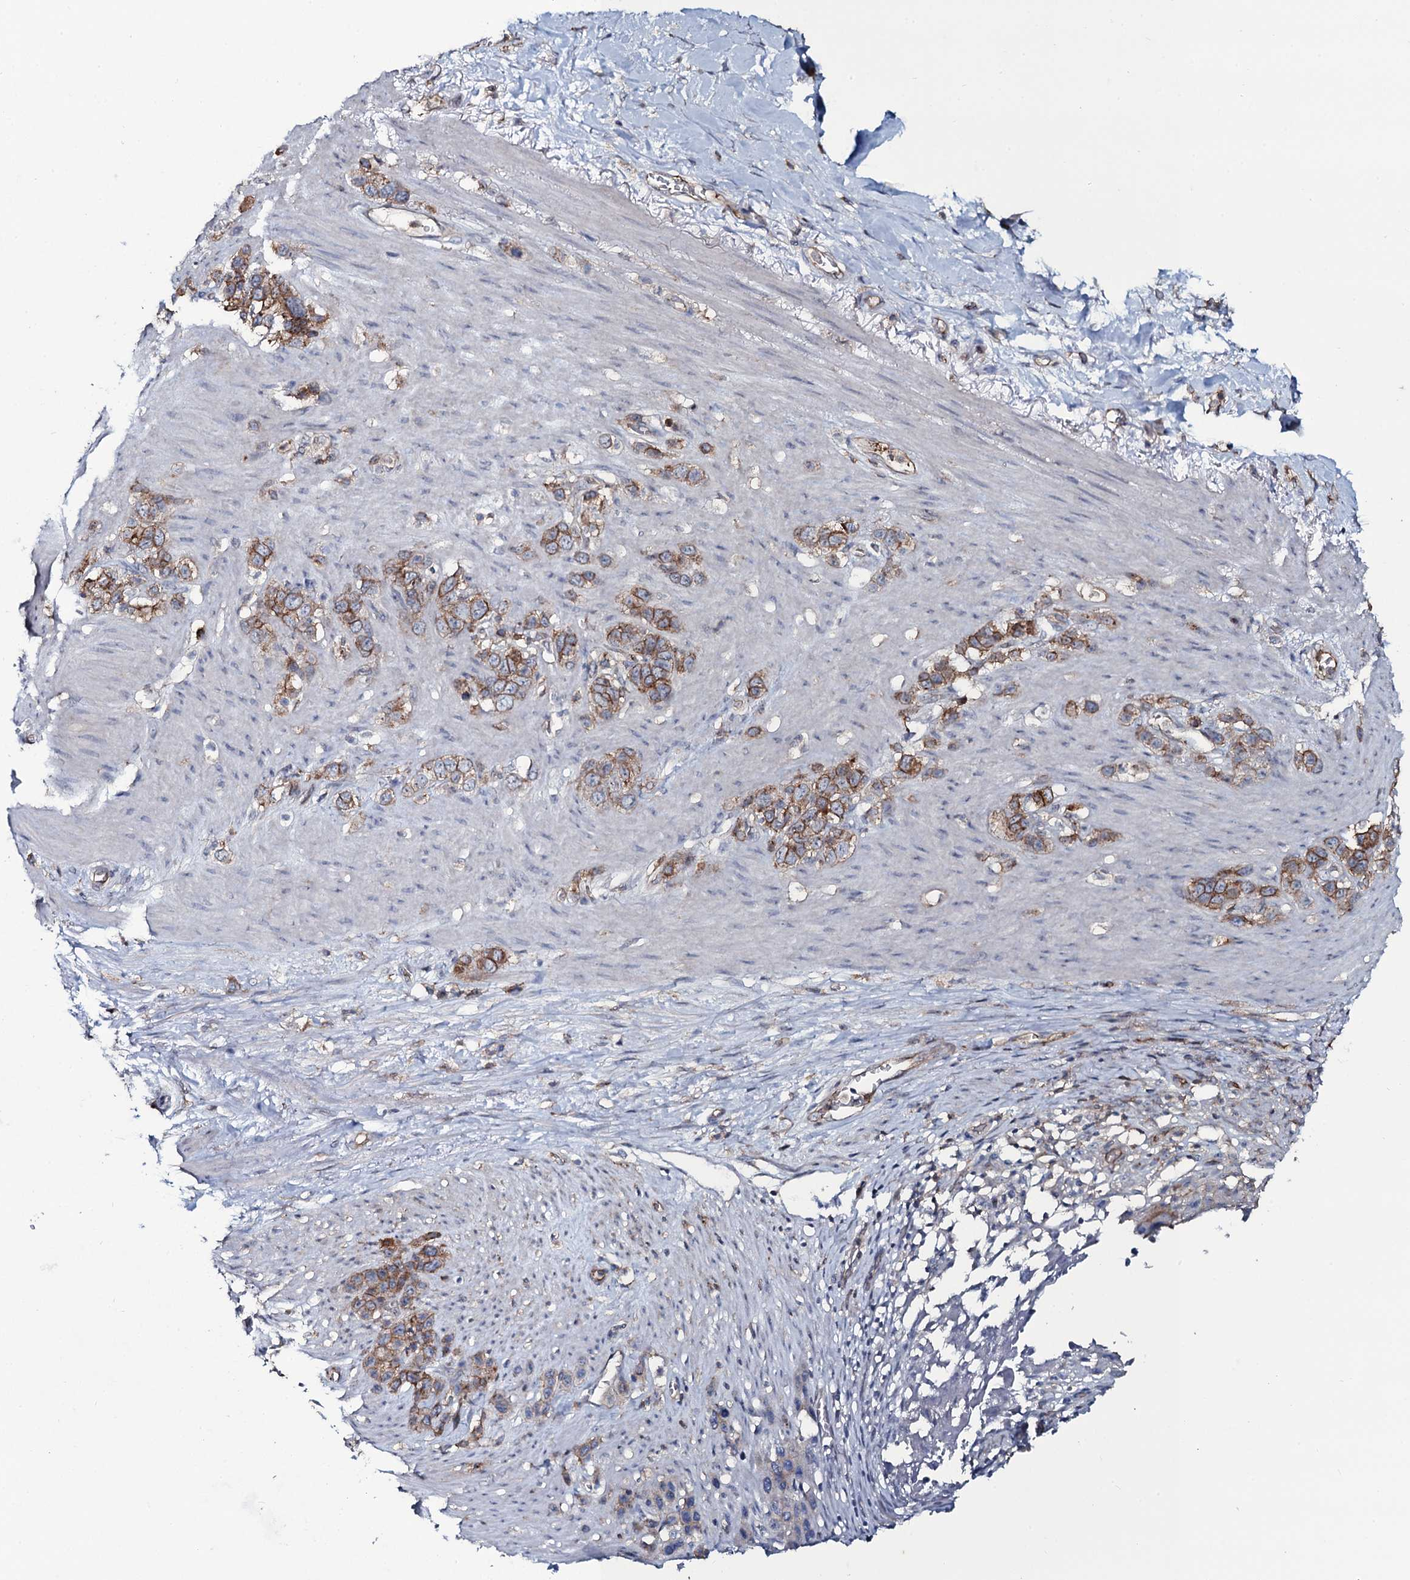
{"staining": {"intensity": "strong", "quantity": ">75%", "location": "cytoplasmic/membranous"}, "tissue": "stomach cancer", "cell_type": "Tumor cells", "image_type": "cancer", "snomed": [{"axis": "morphology", "description": "Adenocarcinoma, NOS"}, {"axis": "morphology", "description": "Adenocarcinoma, High grade"}, {"axis": "topography", "description": "Stomach, upper"}, {"axis": "topography", "description": "Stomach, lower"}], "caption": "Immunohistochemical staining of human stomach cancer (adenocarcinoma) demonstrates high levels of strong cytoplasmic/membranous staining in approximately >75% of tumor cells. The protein is shown in brown color, while the nuclei are stained blue.", "gene": "SNAP23", "patient": {"sex": "female", "age": 65}}